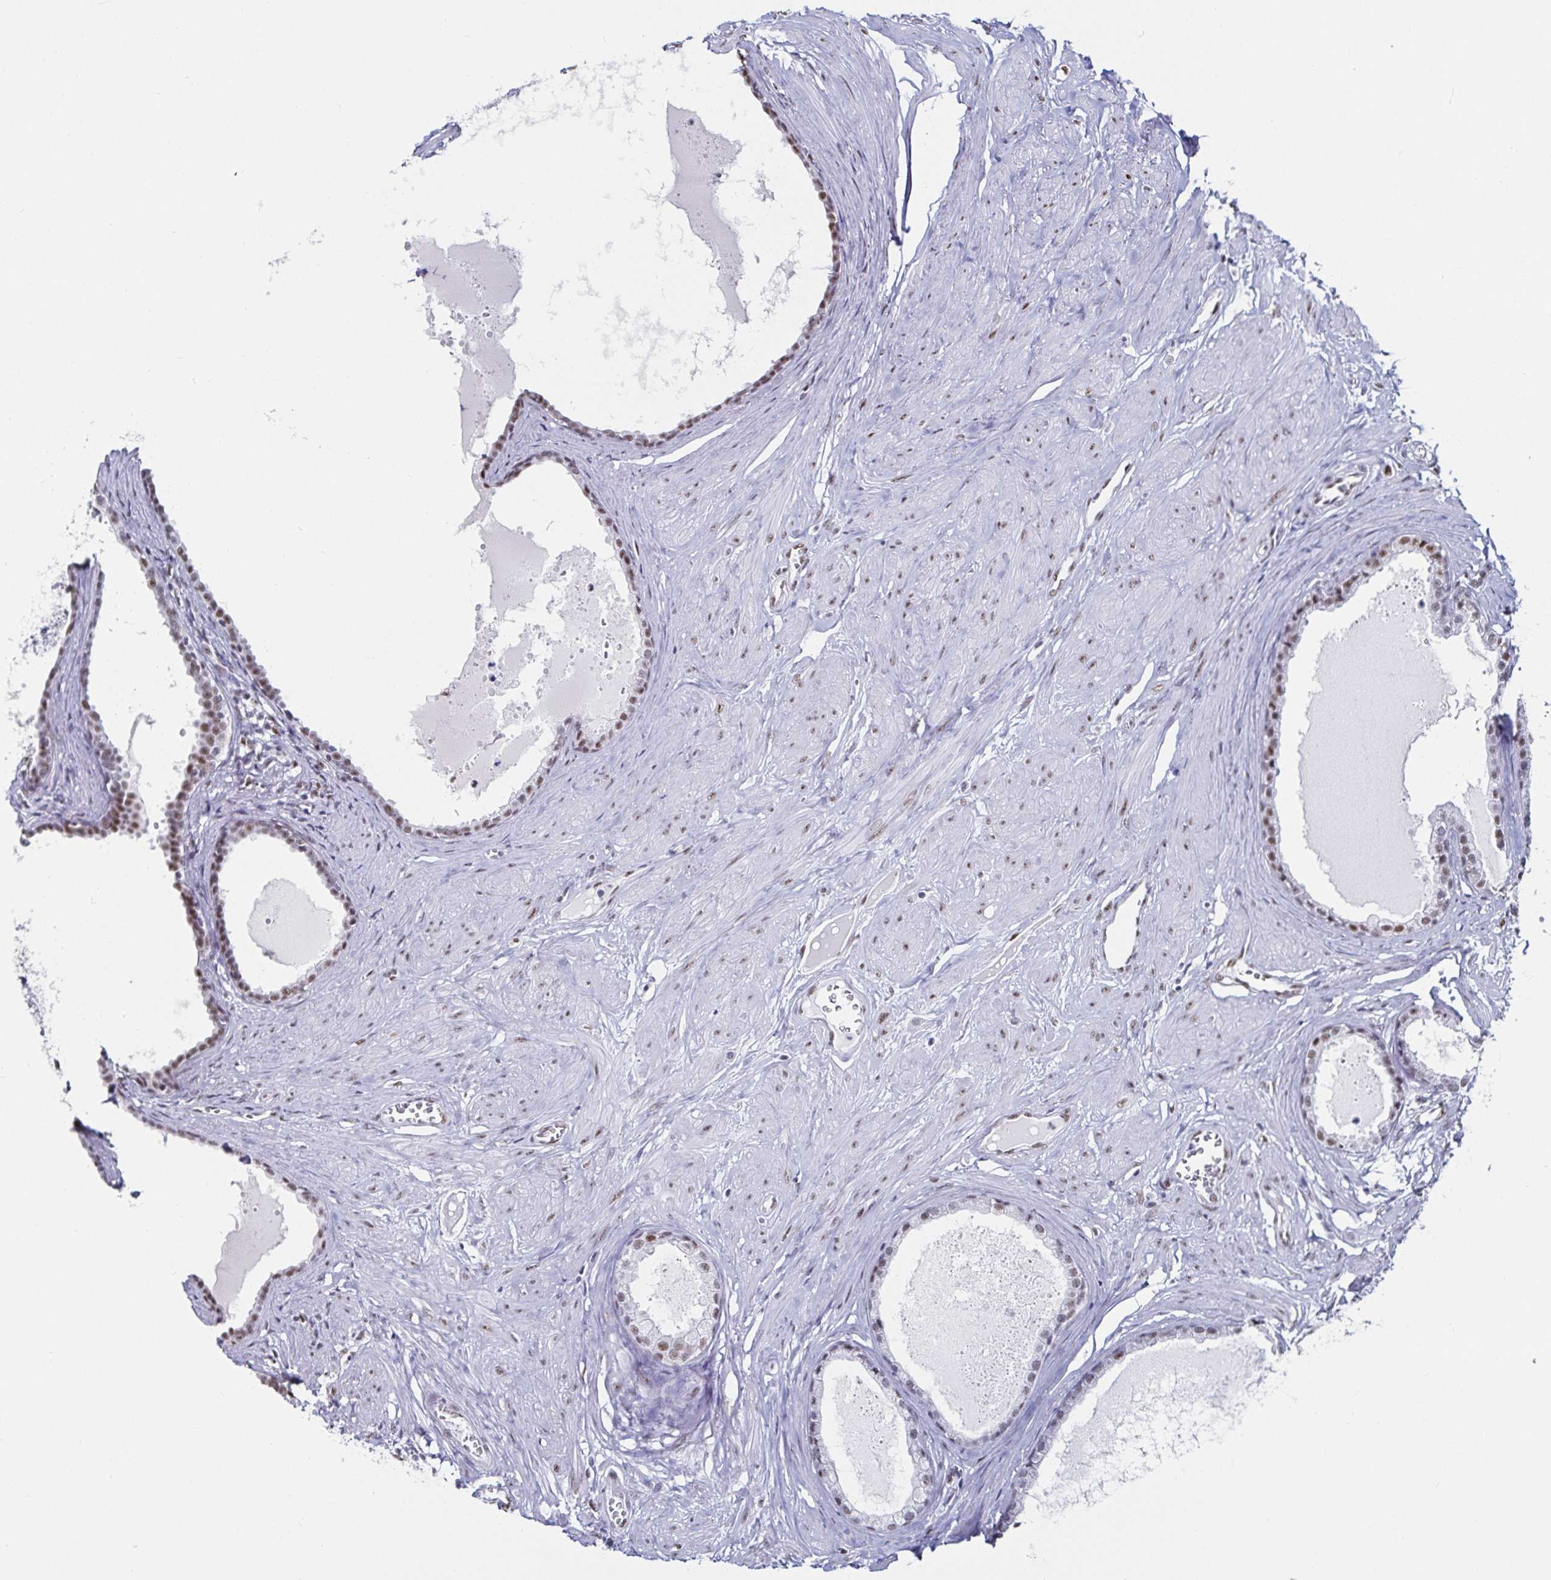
{"staining": {"intensity": "moderate", "quantity": "25%-75%", "location": "nuclear"}, "tissue": "prostate", "cell_type": "Glandular cells", "image_type": "normal", "snomed": [{"axis": "morphology", "description": "Normal tissue, NOS"}, {"axis": "topography", "description": "Prostate"}, {"axis": "topography", "description": "Peripheral nerve tissue"}], "caption": "Immunohistochemical staining of benign human prostate demonstrates moderate nuclear protein staining in about 25%-75% of glandular cells. The protein of interest is stained brown, and the nuclei are stained in blue (DAB (3,3'-diaminobenzidine) IHC with brightfield microscopy, high magnification).", "gene": "DDX39B", "patient": {"sex": "male", "age": 55}}